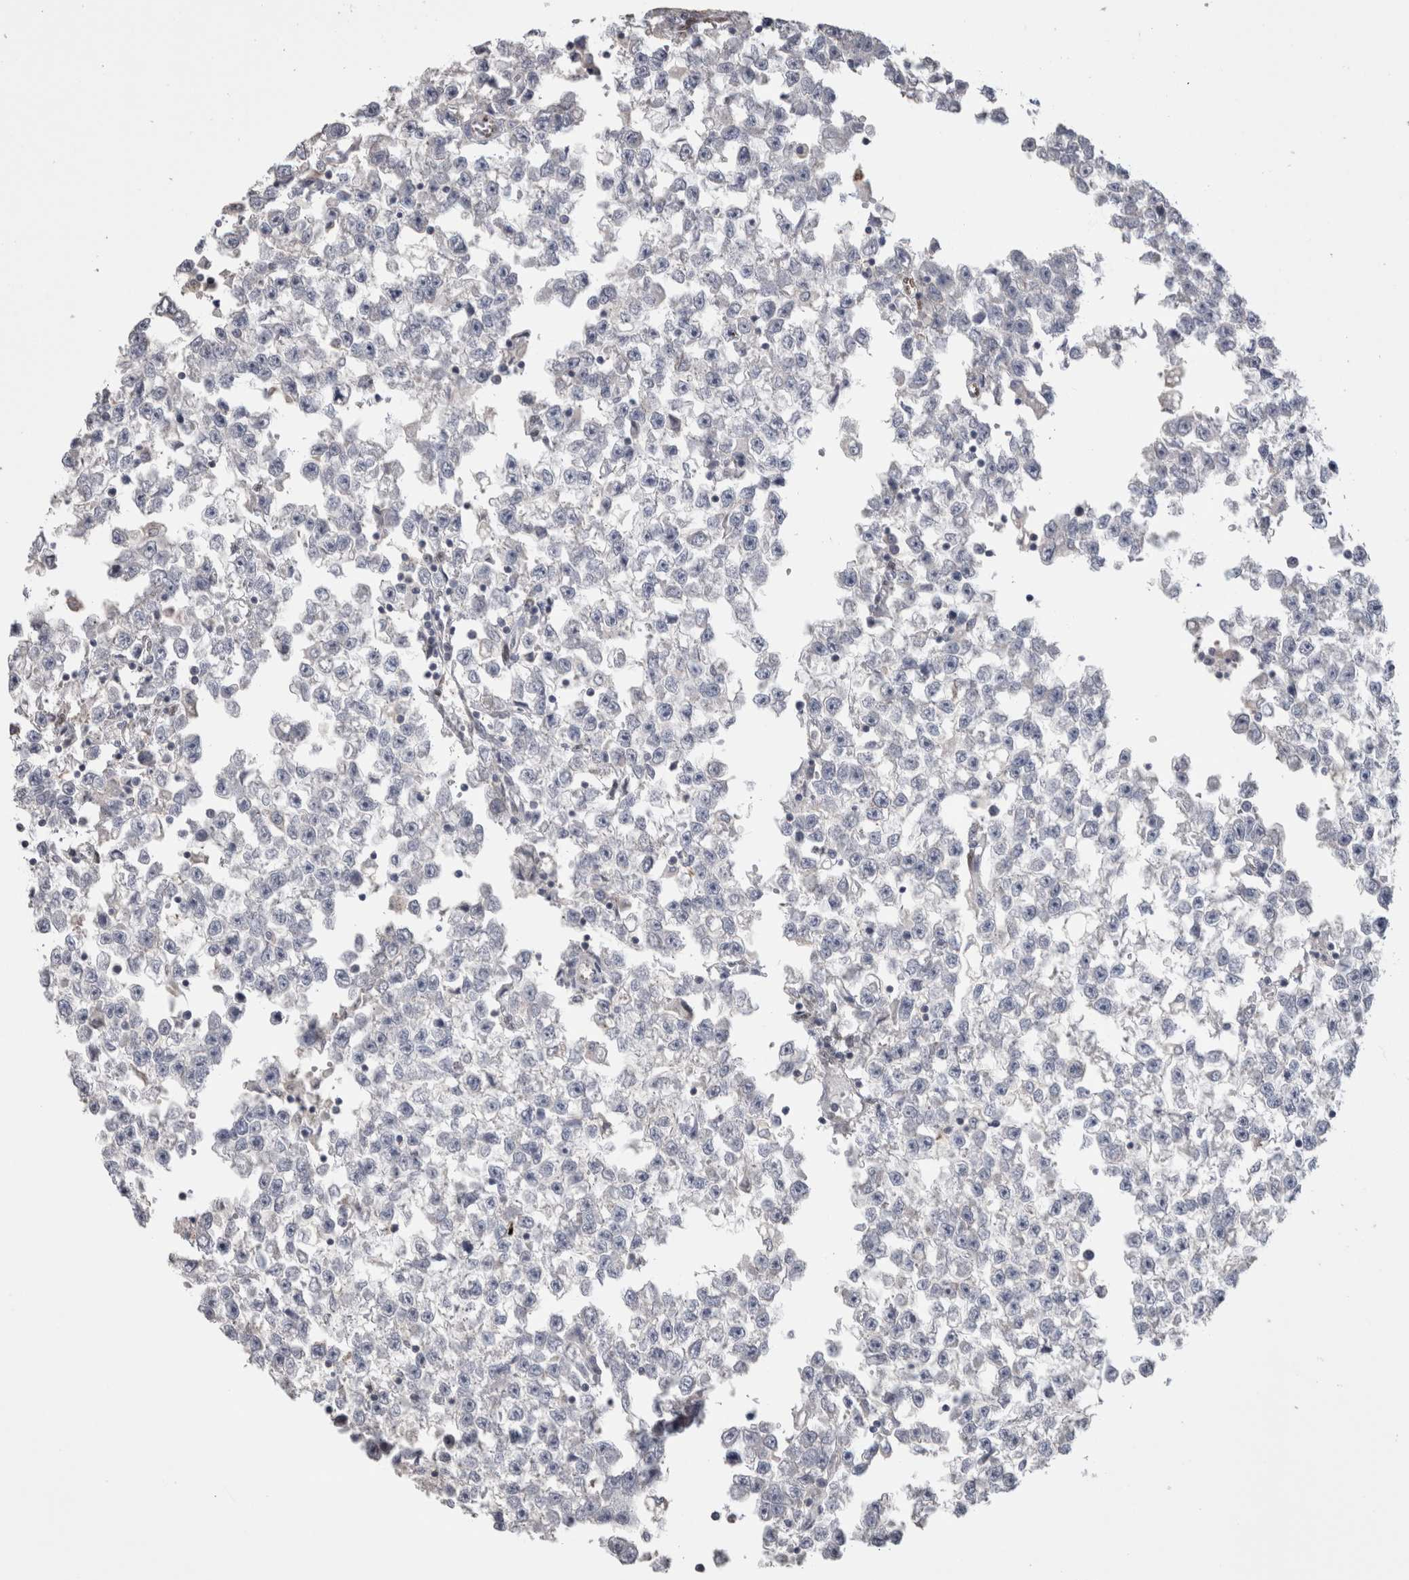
{"staining": {"intensity": "negative", "quantity": "none", "location": "none"}, "tissue": "testis cancer", "cell_type": "Tumor cells", "image_type": "cancer", "snomed": [{"axis": "morphology", "description": "Seminoma, NOS"}, {"axis": "morphology", "description": "Carcinoma, Embryonal, NOS"}, {"axis": "topography", "description": "Testis"}], "caption": "A micrograph of embryonal carcinoma (testis) stained for a protein displays no brown staining in tumor cells. The staining is performed using DAB (3,3'-diaminobenzidine) brown chromogen with nuclei counter-stained in using hematoxylin.", "gene": "IL33", "patient": {"sex": "male", "age": 51}}